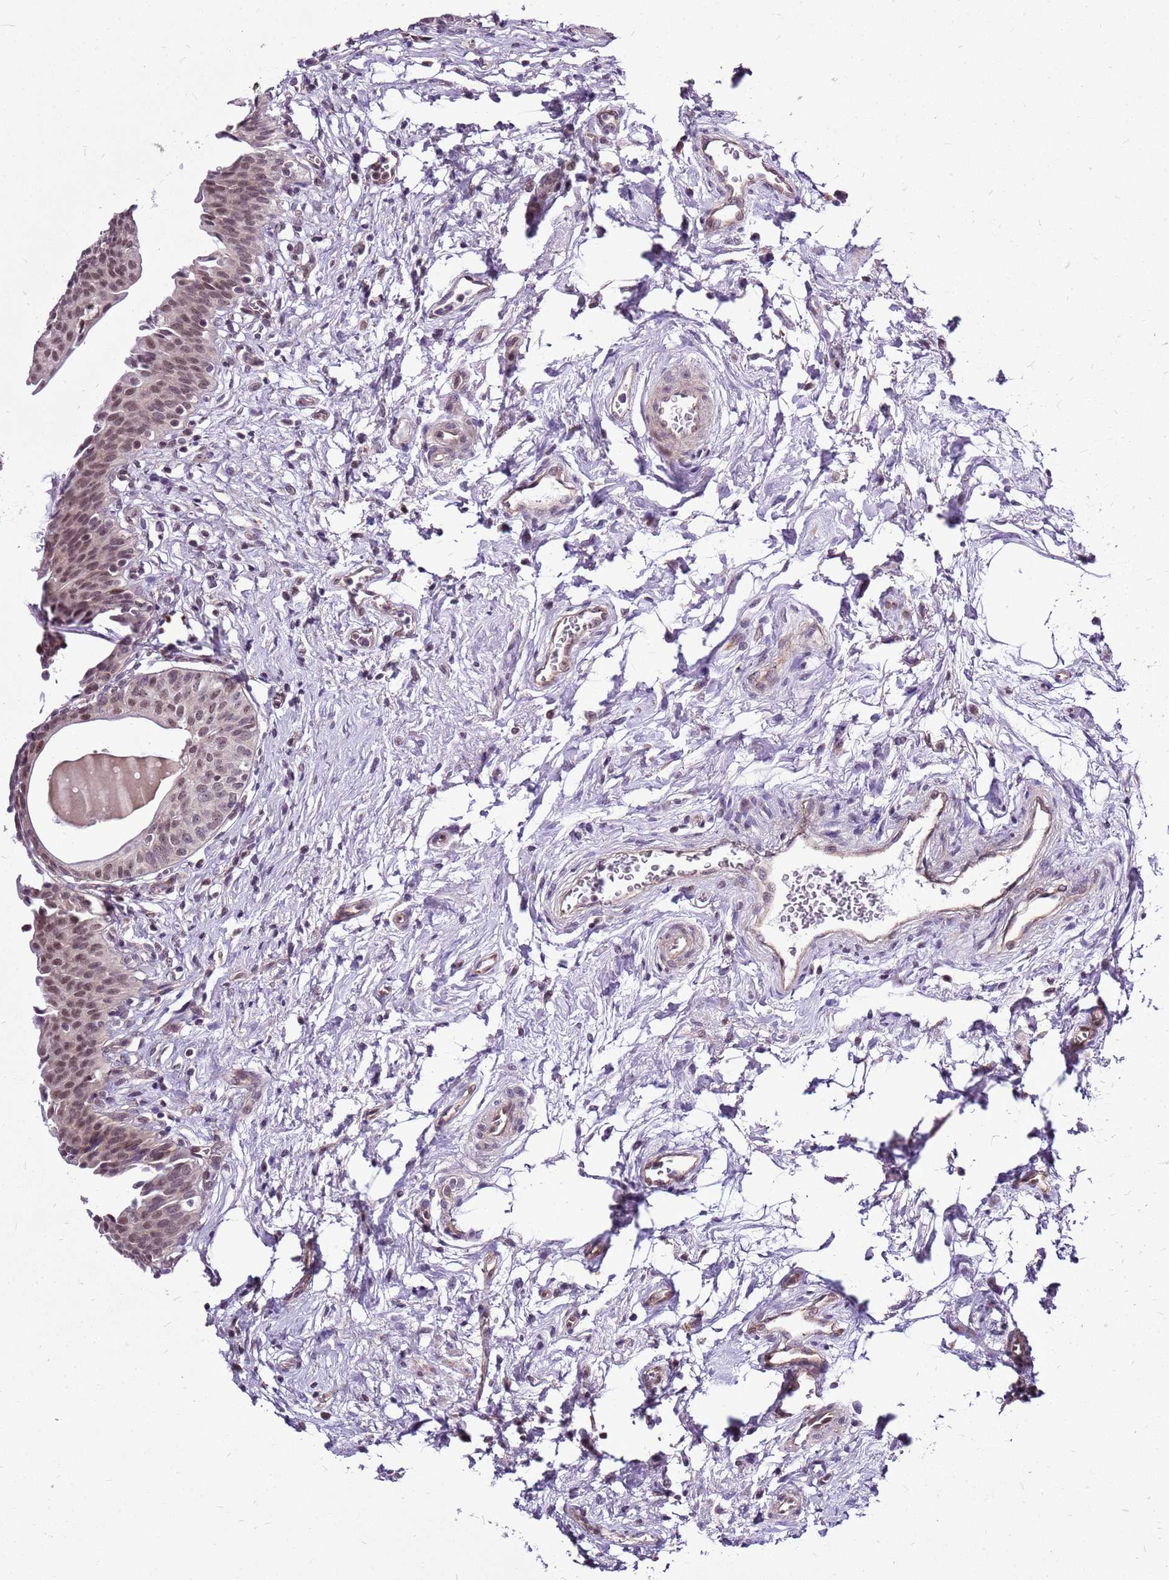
{"staining": {"intensity": "moderate", "quantity": ">75%", "location": "nuclear"}, "tissue": "urinary bladder", "cell_type": "Urothelial cells", "image_type": "normal", "snomed": [{"axis": "morphology", "description": "Normal tissue, NOS"}, {"axis": "topography", "description": "Urinary bladder"}], "caption": "Immunohistochemical staining of unremarkable human urinary bladder demonstrates >75% levels of moderate nuclear protein expression in about >75% of urothelial cells. (Brightfield microscopy of DAB IHC at high magnification).", "gene": "CCDC166", "patient": {"sex": "male", "age": 83}}